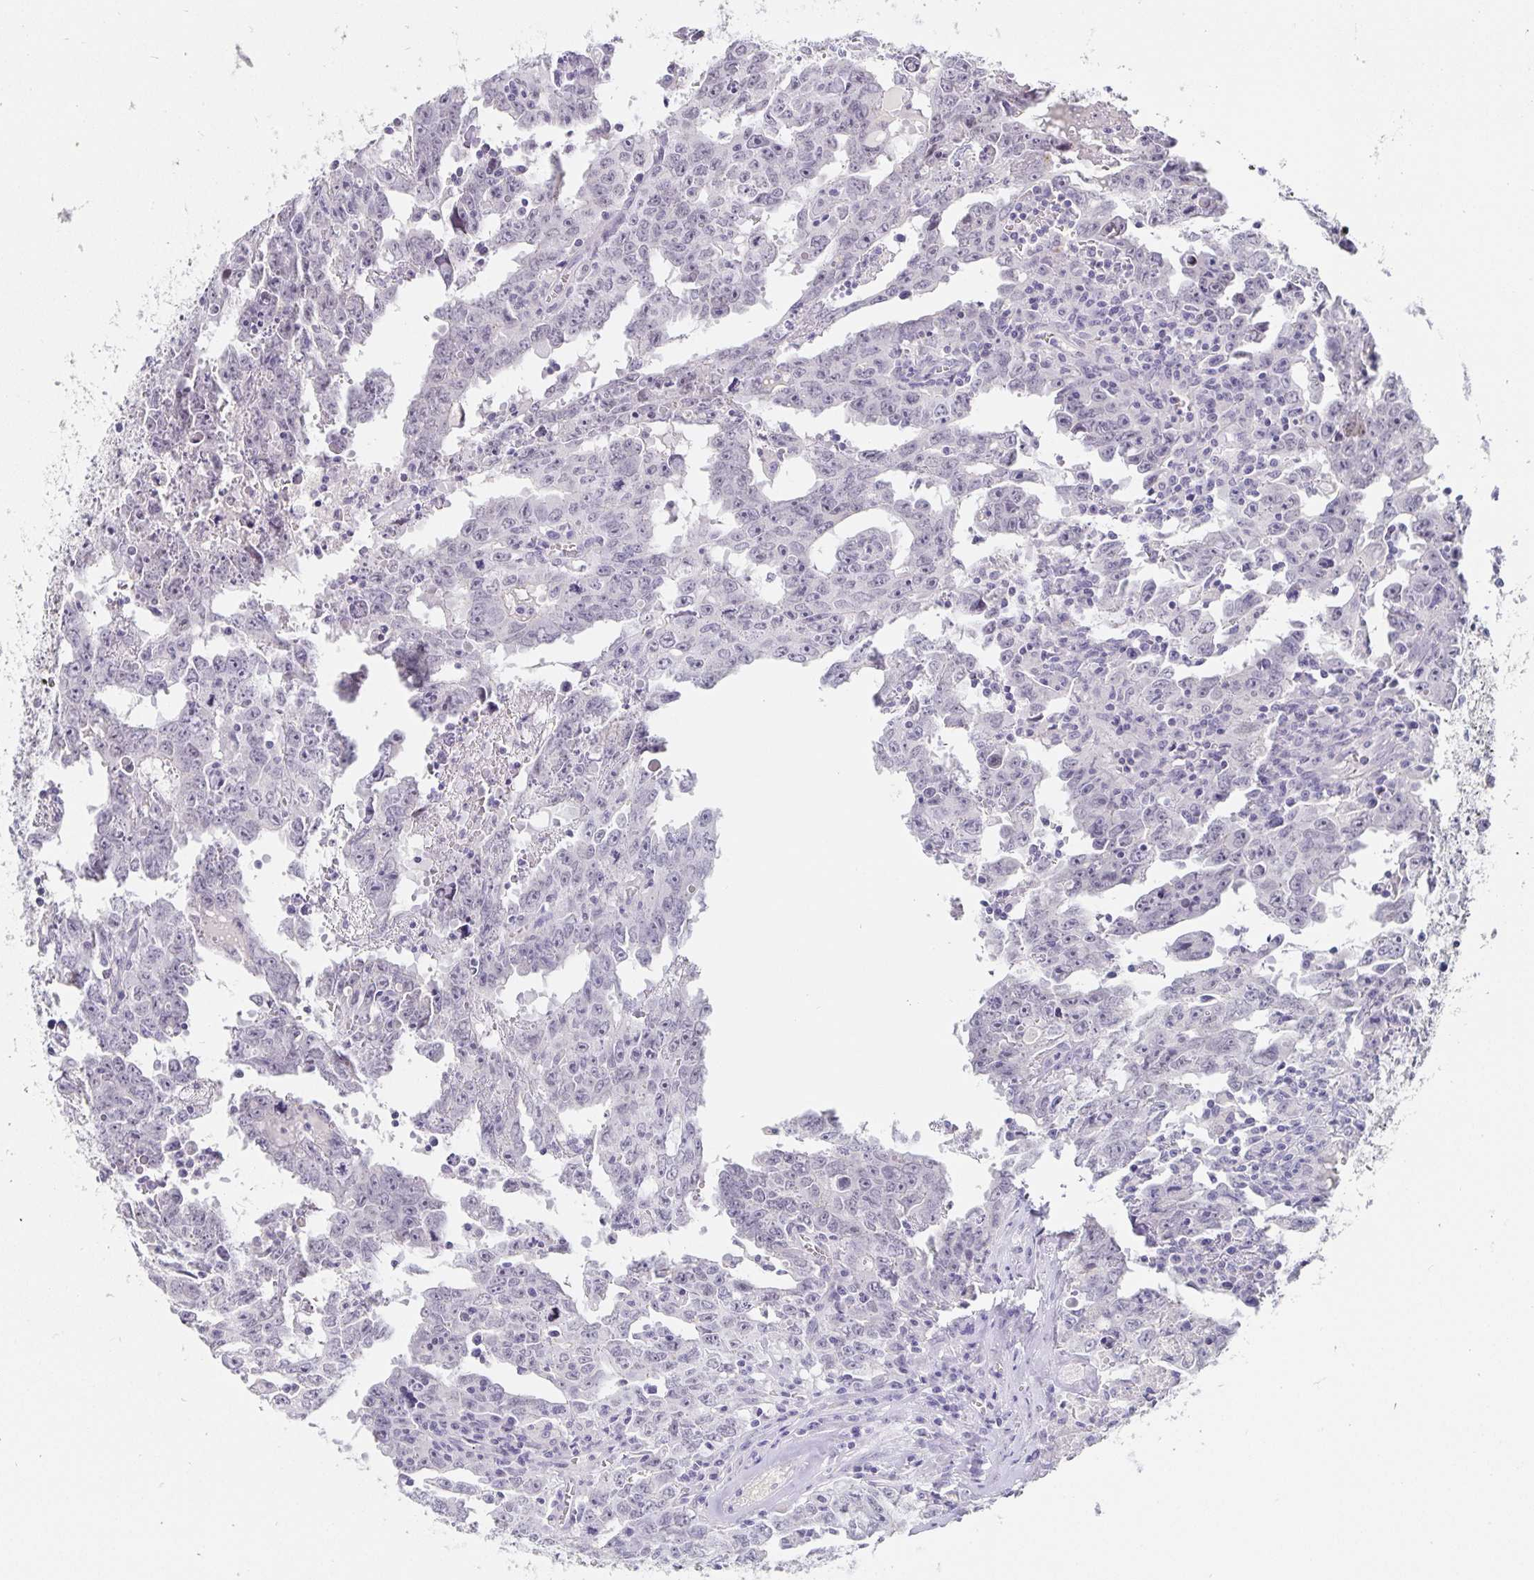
{"staining": {"intensity": "negative", "quantity": "none", "location": "none"}, "tissue": "testis cancer", "cell_type": "Tumor cells", "image_type": "cancer", "snomed": [{"axis": "morphology", "description": "Carcinoma, Embryonal, NOS"}, {"axis": "topography", "description": "Testis"}], "caption": "A high-resolution image shows IHC staining of testis embryonal carcinoma, which shows no significant expression in tumor cells. (DAB immunohistochemistry (IHC) with hematoxylin counter stain).", "gene": "PDX1", "patient": {"sex": "male", "age": 22}}